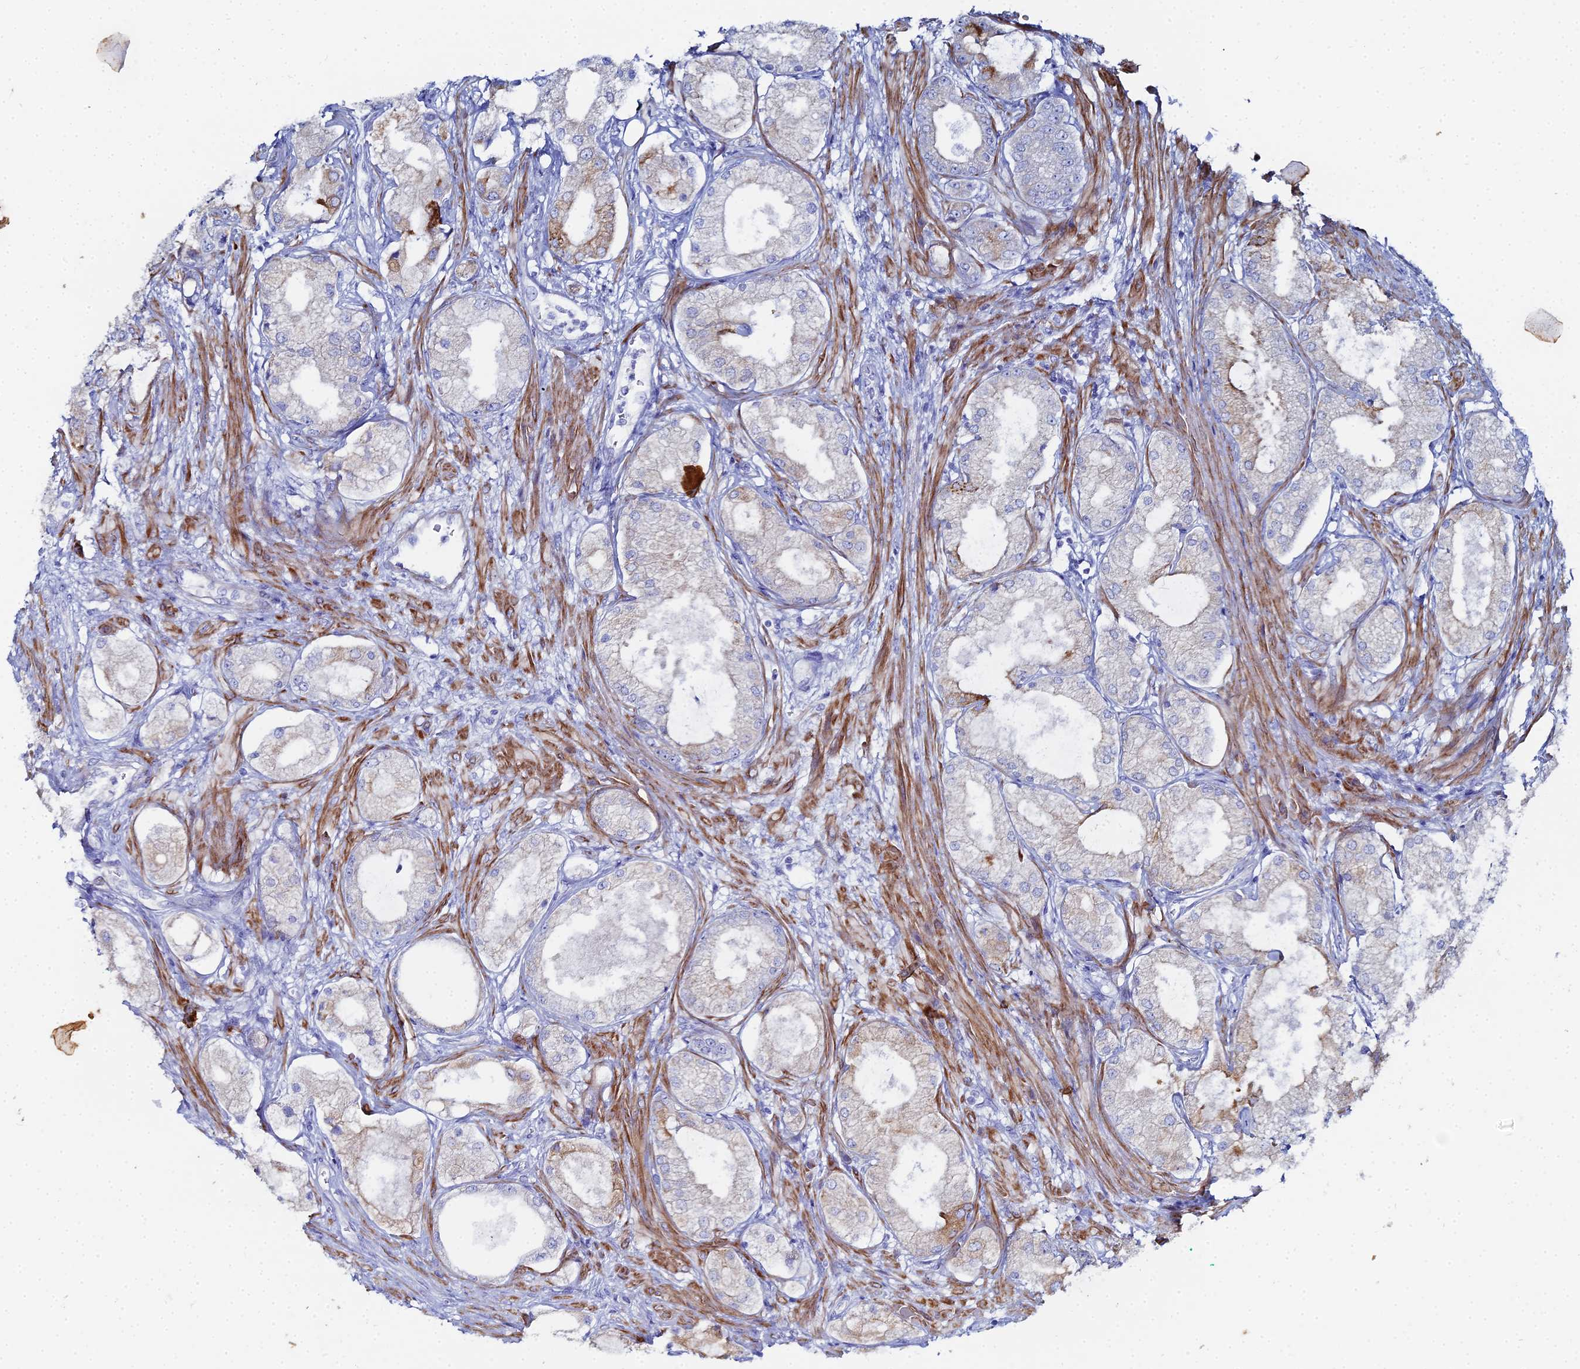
{"staining": {"intensity": "negative", "quantity": "none", "location": "none"}, "tissue": "prostate cancer", "cell_type": "Tumor cells", "image_type": "cancer", "snomed": [{"axis": "morphology", "description": "Adenocarcinoma, Low grade"}, {"axis": "topography", "description": "Prostate"}], "caption": "A histopathology image of human prostate low-grade adenocarcinoma is negative for staining in tumor cells.", "gene": "DHX34", "patient": {"sex": "male", "age": 68}}